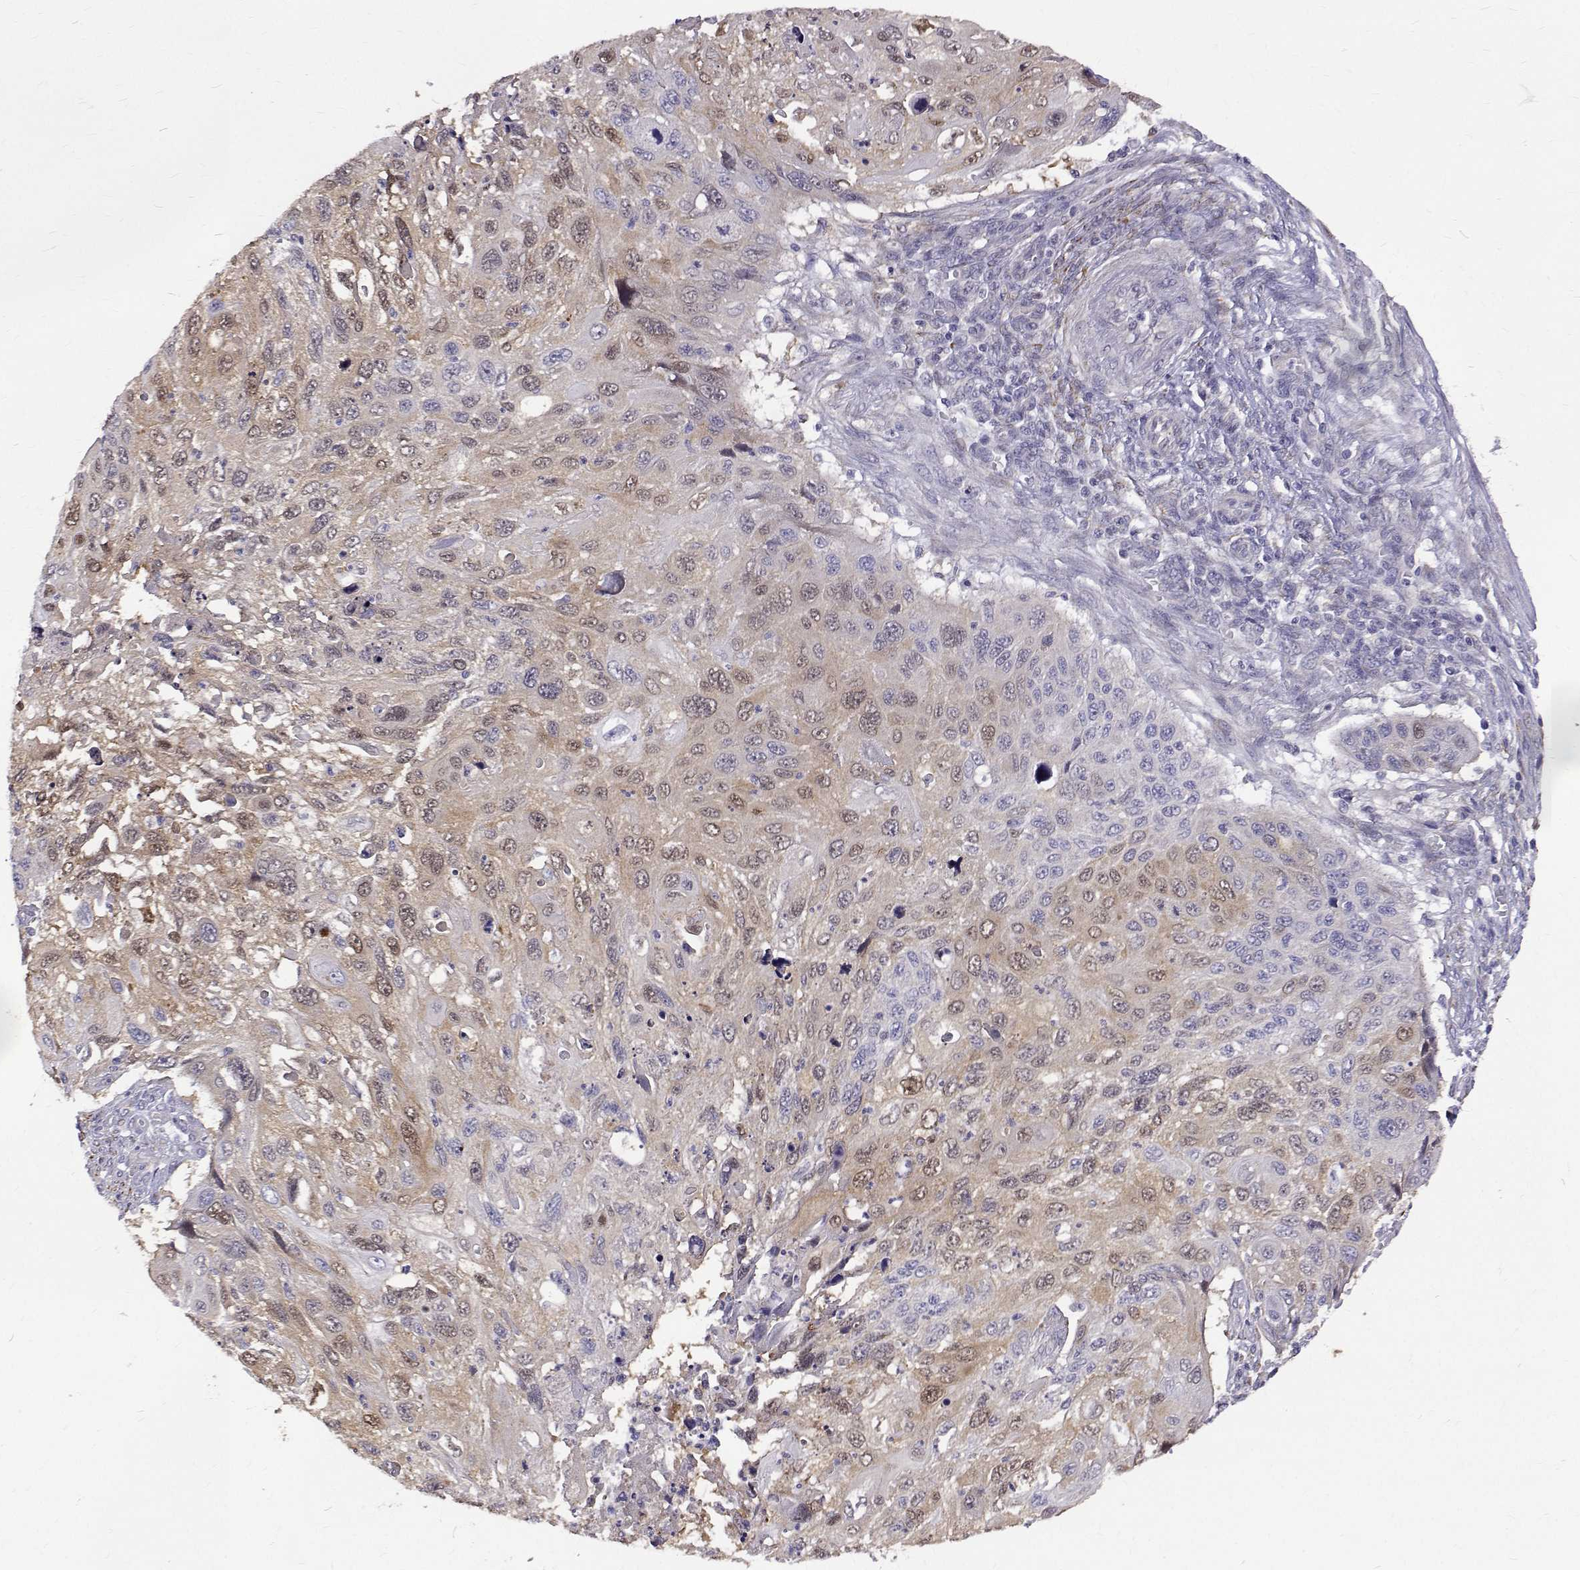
{"staining": {"intensity": "weak", "quantity": "25%-75%", "location": "cytoplasmic/membranous,nuclear"}, "tissue": "cervical cancer", "cell_type": "Tumor cells", "image_type": "cancer", "snomed": [{"axis": "morphology", "description": "Squamous cell carcinoma, NOS"}, {"axis": "topography", "description": "Cervix"}], "caption": "Immunohistochemistry (IHC) staining of cervical cancer (squamous cell carcinoma), which demonstrates low levels of weak cytoplasmic/membranous and nuclear expression in approximately 25%-75% of tumor cells indicating weak cytoplasmic/membranous and nuclear protein positivity. The staining was performed using DAB (brown) for protein detection and nuclei were counterstained in hematoxylin (blue).", "gene": "PADI1", "patient": {"sex": "female", "age": 70}}